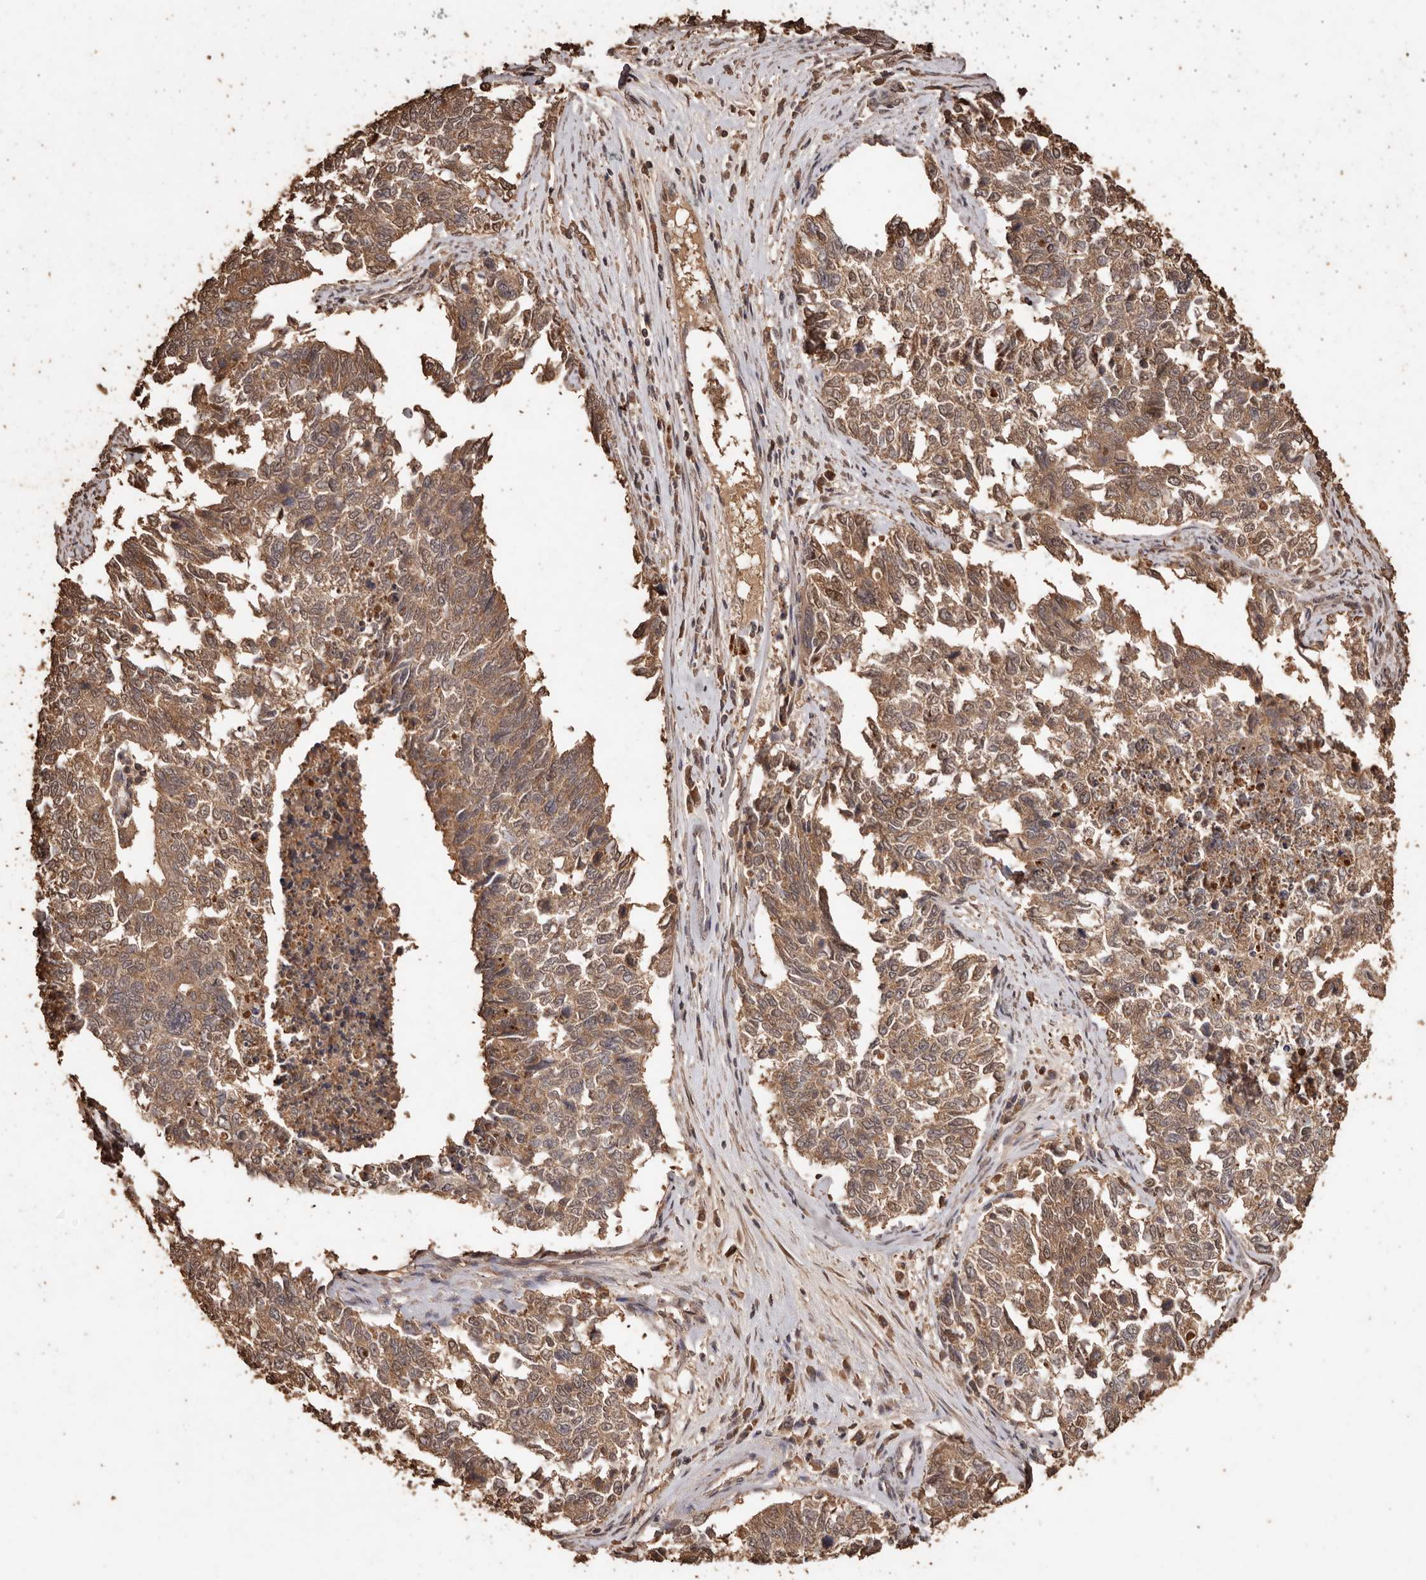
{"staining": {"intensity": "moderate", "quantity": ">75%", "location": "cytoplasmic/membranous"}, "tissue": "cervical cancer", "cell_type": "Tumor cells", "image_type": "cancer", "snomed": [{"axis": "morphology", "description": "Squamous cell carcinoma, NOS"}, {"axis": "topography", "description": "Cervix"}], "caption": "Cervical cancer was stained to show a protein in brown. There is medium levels of moderate cytoplasmic/membranous expression in about >75% of tumor cells.", "gene": "PKDCC", "patient": {"sex": "female", "age": 63}}